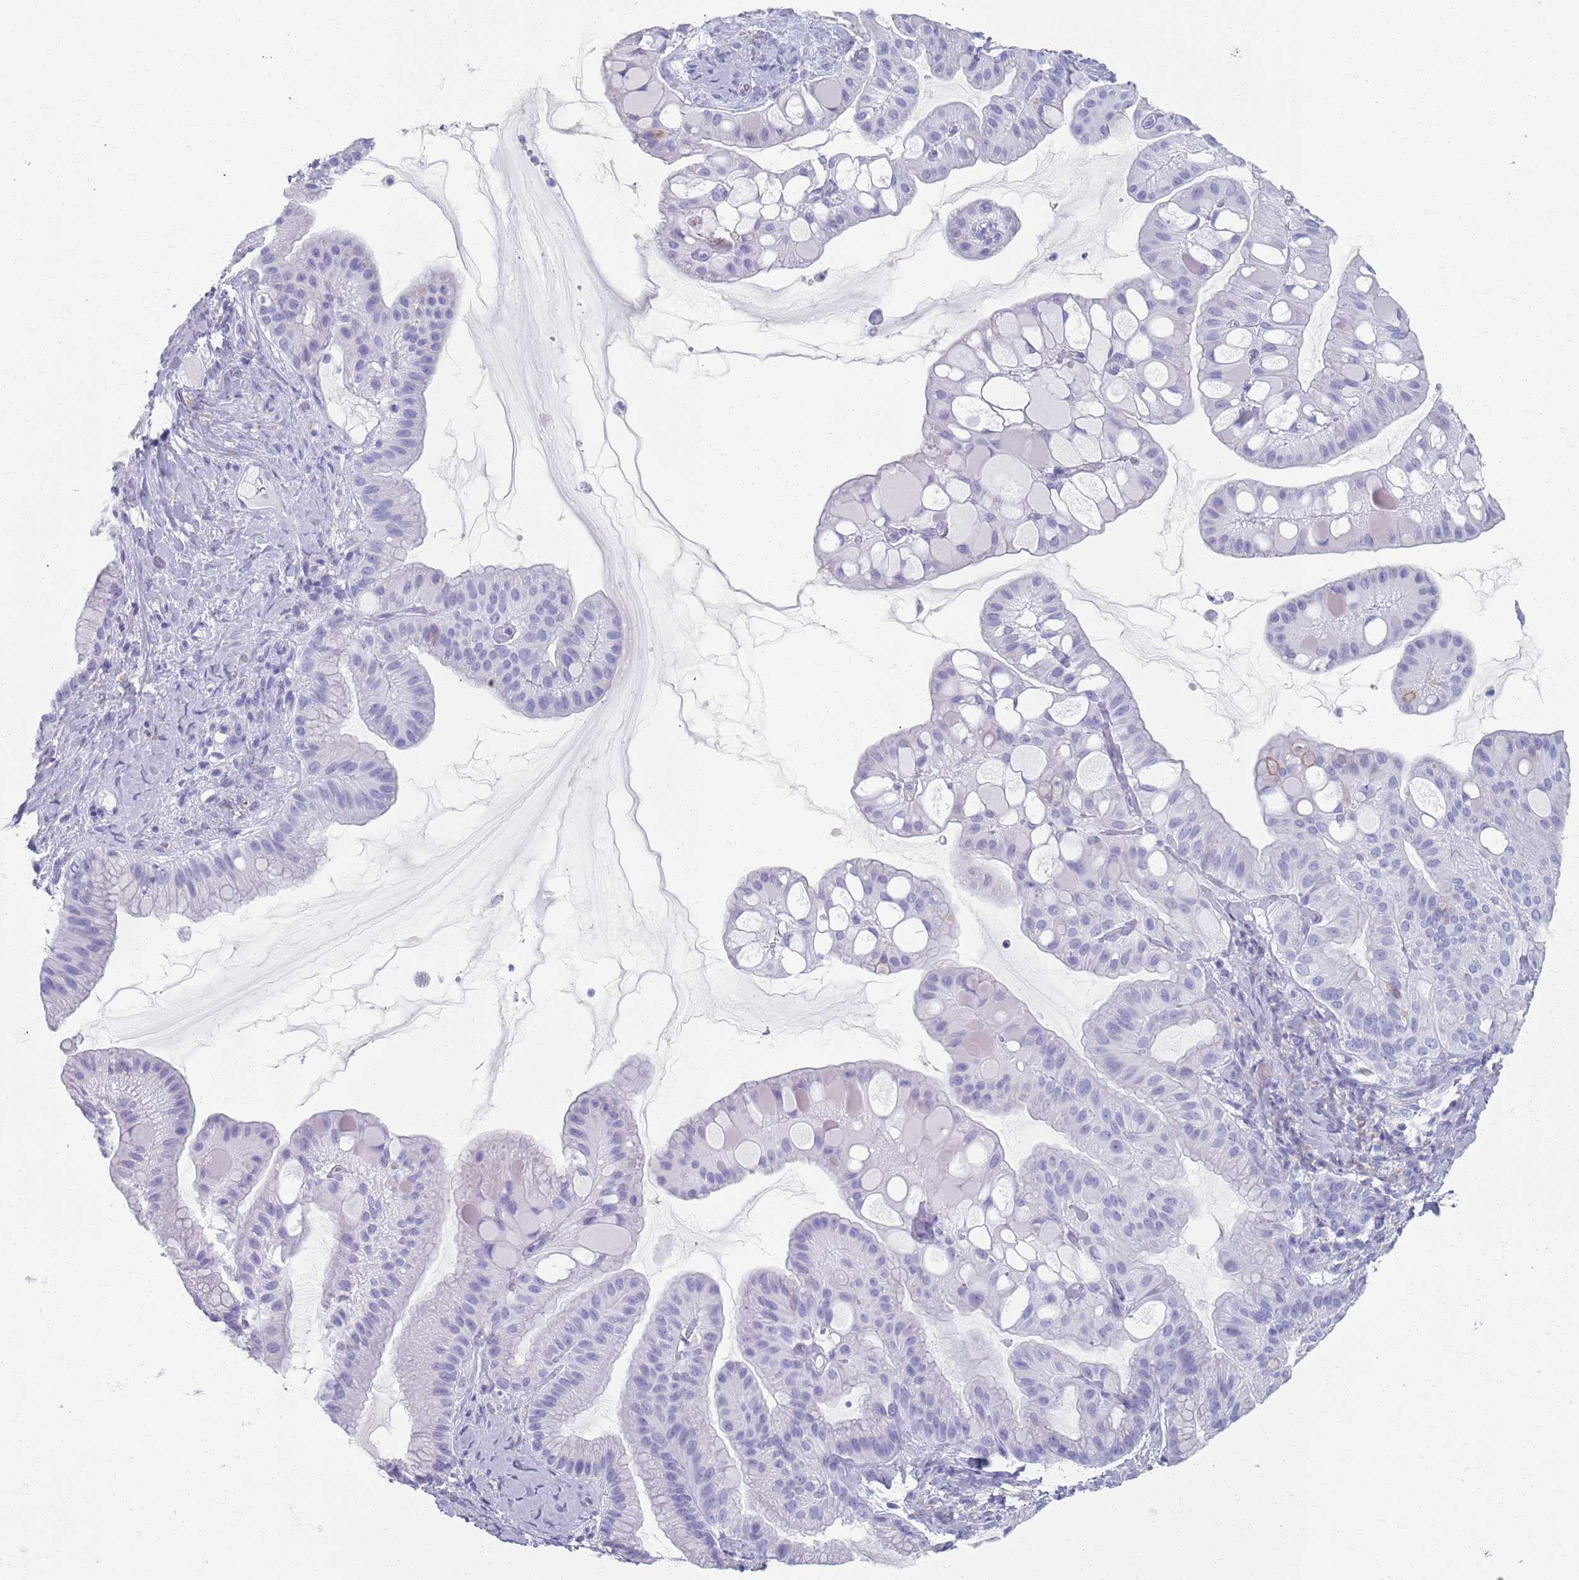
{"staining": {"intensity": "negative", "quantity": "none", "location": "none"}, "tissue": "ovarian cancer", "cell_type": "Tumor cells", "image_type": "cancer", "snomed": [{"axis": "morphology", "description": "Cystadenocarcinoma, mucinous, NOS"}, {"axis": "topography", "description": "Ovary"}], "caption": "Tumor cells show no significant protein staining in ovarian cancer (mucinous cystadenocarcinoma). Brightfield microscopy of immunohistochemistry (IHC) stained with DAB (brown) and hematoxylin (blue), captured at high magnification.", "gene": "PLOD1", "patient": {"sex": "female", "age": 61}}